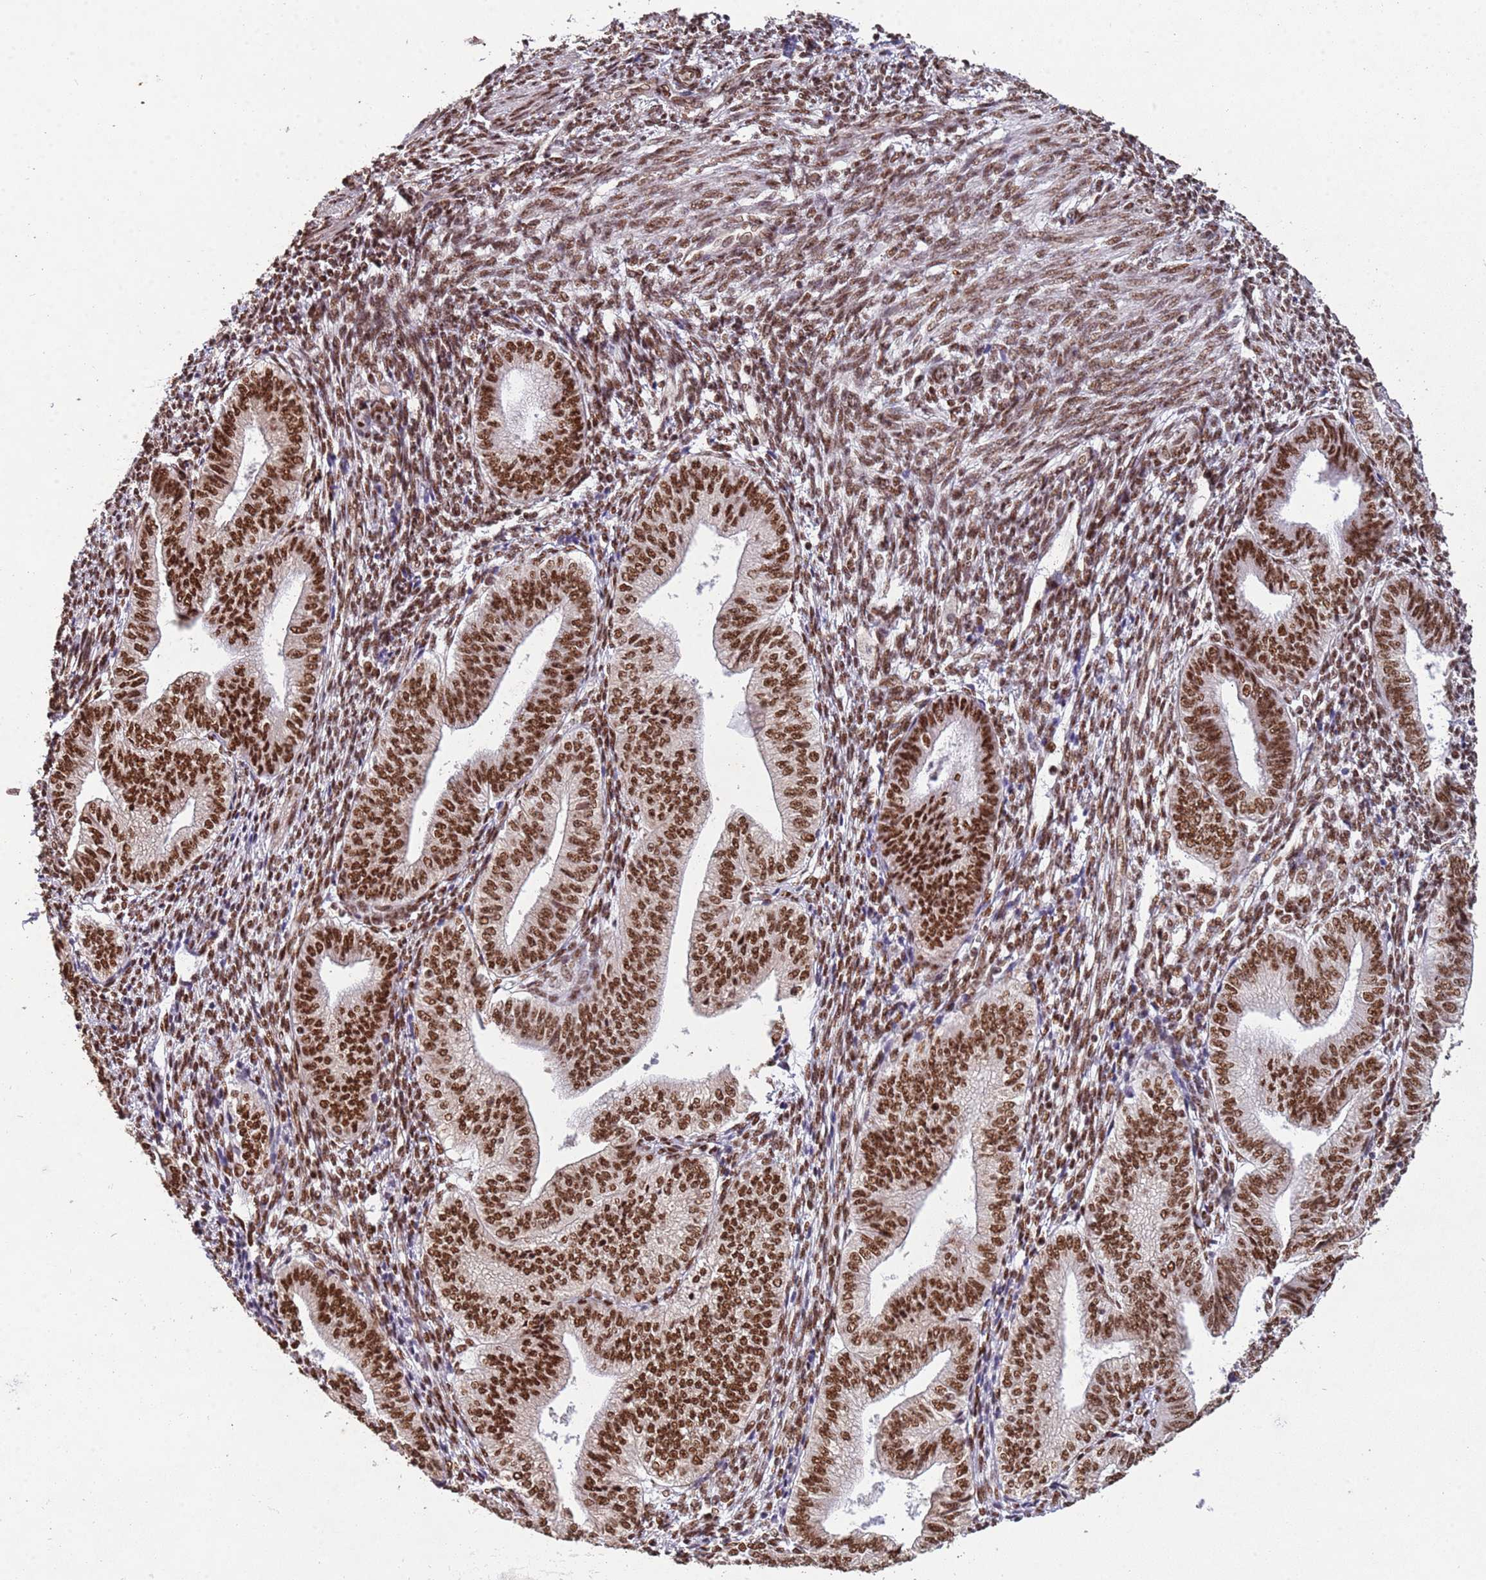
{"staining": {"intensity": "moderate", "quantity": ">75%", "location": "nuclear"}, "tissue": "endometrium", "cell_type": "Cells in endometrial stroma", "image_type": "normal", "snomed": [{"axis": "morphology", "description": "Normal tissue, NOS"}, {"axis": "topography", "description": "Endometrium"}], "caption": "Cells in endometrial stroma demonstrate moderate nuclear expression in about >75% of cells in benign endometrium.", "gene": "ESF1", "patient": {"sex": "female", "age": 34}}